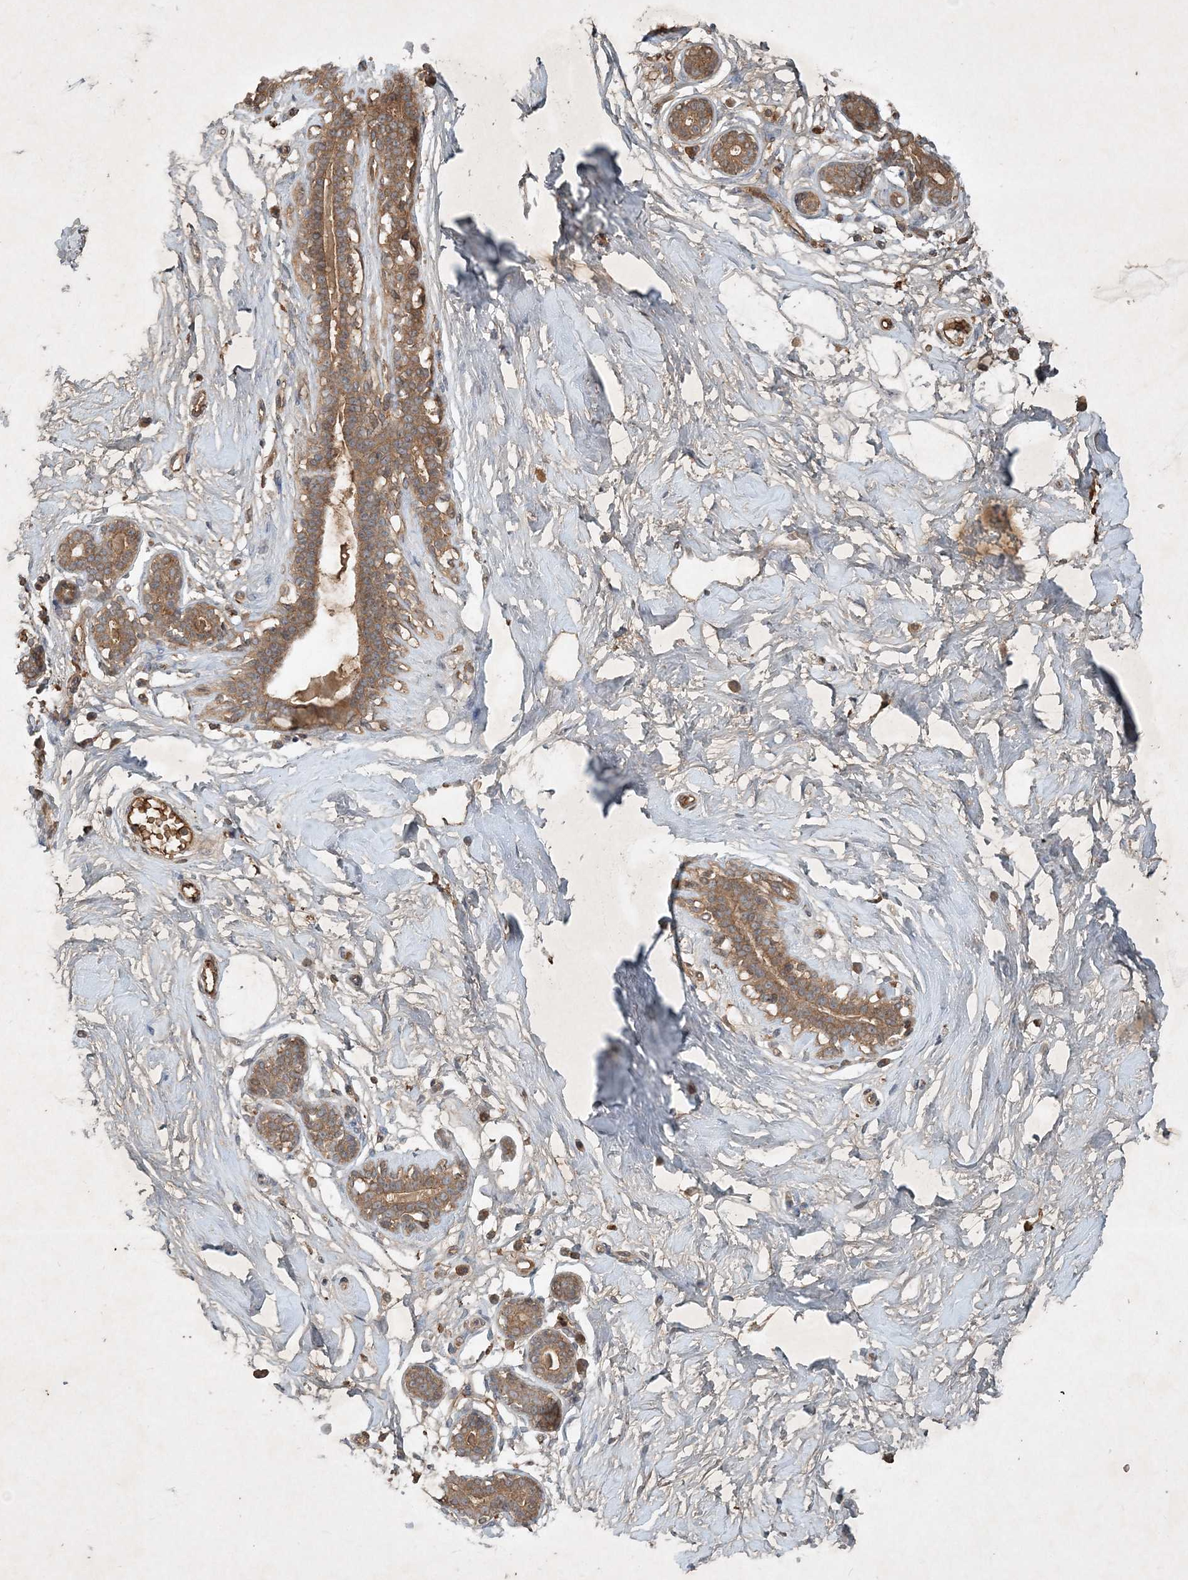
{"staining": {"intensity": "moderate", "quantity": ">75%", "location": "cytoplasmic/membranous"}, "tissue": "breast", "cell_type": "Adipocytes", "image_type": "normal", "snomed": [{"axis": "morphology", "description": "Normal tissue, NOS"}, {"axis": "morphology", "description": "Adenoma, NOS"}, {"axis": "topography", "description": "Breast"}], "caption": "Adipocytes show medium levels of moderate cytoplasmic/membranous staining in about >75% of cells in benign human breast. (DAB (3,3'-diaminobenzidine) IHC with brightfield microscopy, high magnification).", "gene": "TNFAIP6", "patient": {"sex": "female", "age": 23}}